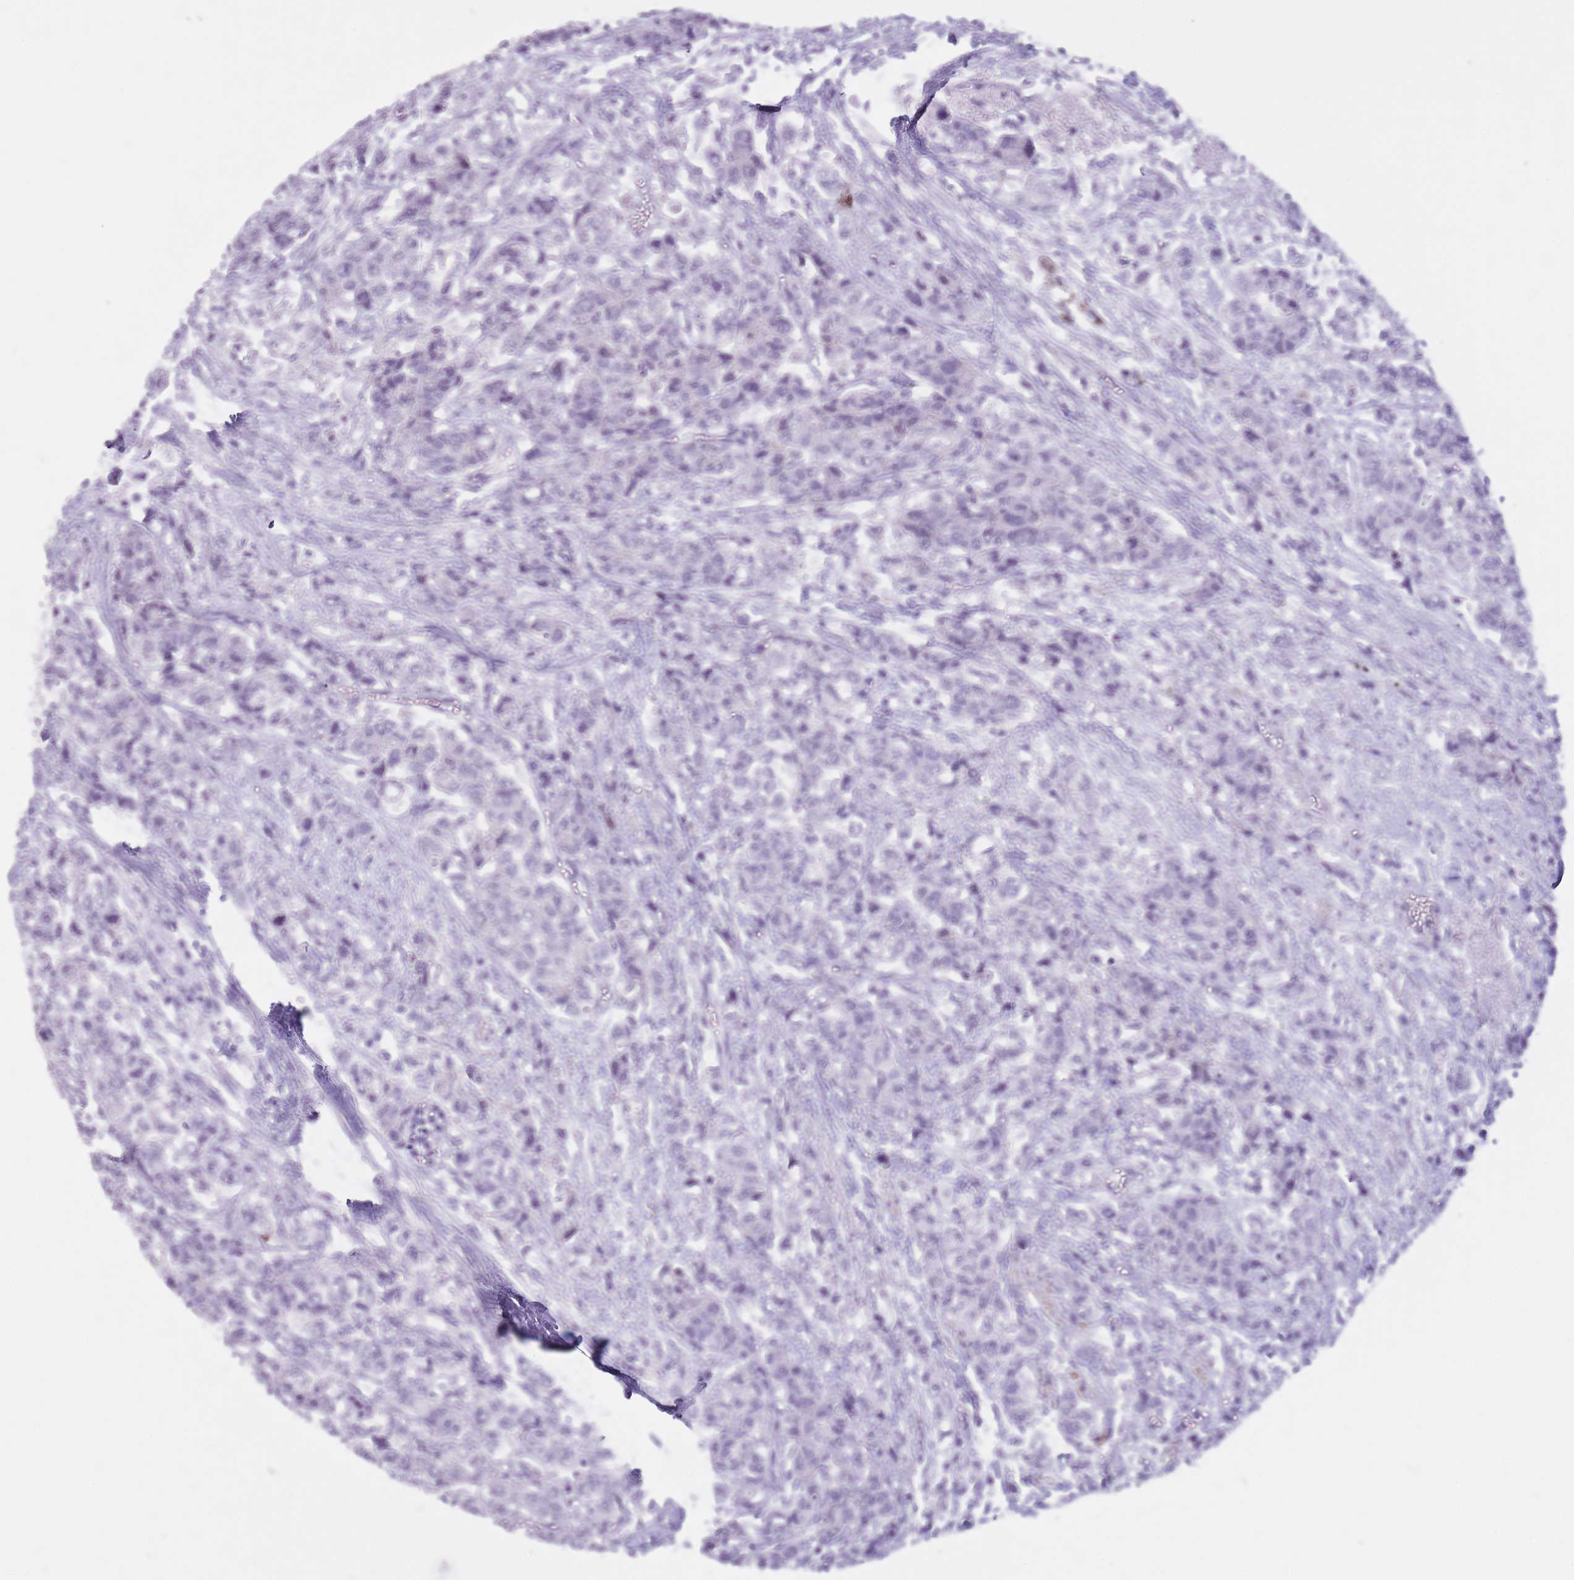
{"staining": {"intensity": "negative", "quantity": "none", "location": "none"}, "tissue": "urothelial cancer", "cell_type": "Tumor cells", "image_type": "cancer", "snomed": [{"axis": "morphology", "description": "Urothelial carcinoma, High grade"}, {"axis": "topography", "description": "Urinary bladder"}], "caption": "Human urothelial cancer stained for a protein using immunohistochemistry (IHC) exhibits no expression in tumor cells.", "gene": "GOLGA6D", "patient": {"sex": "female", "age": 78}}